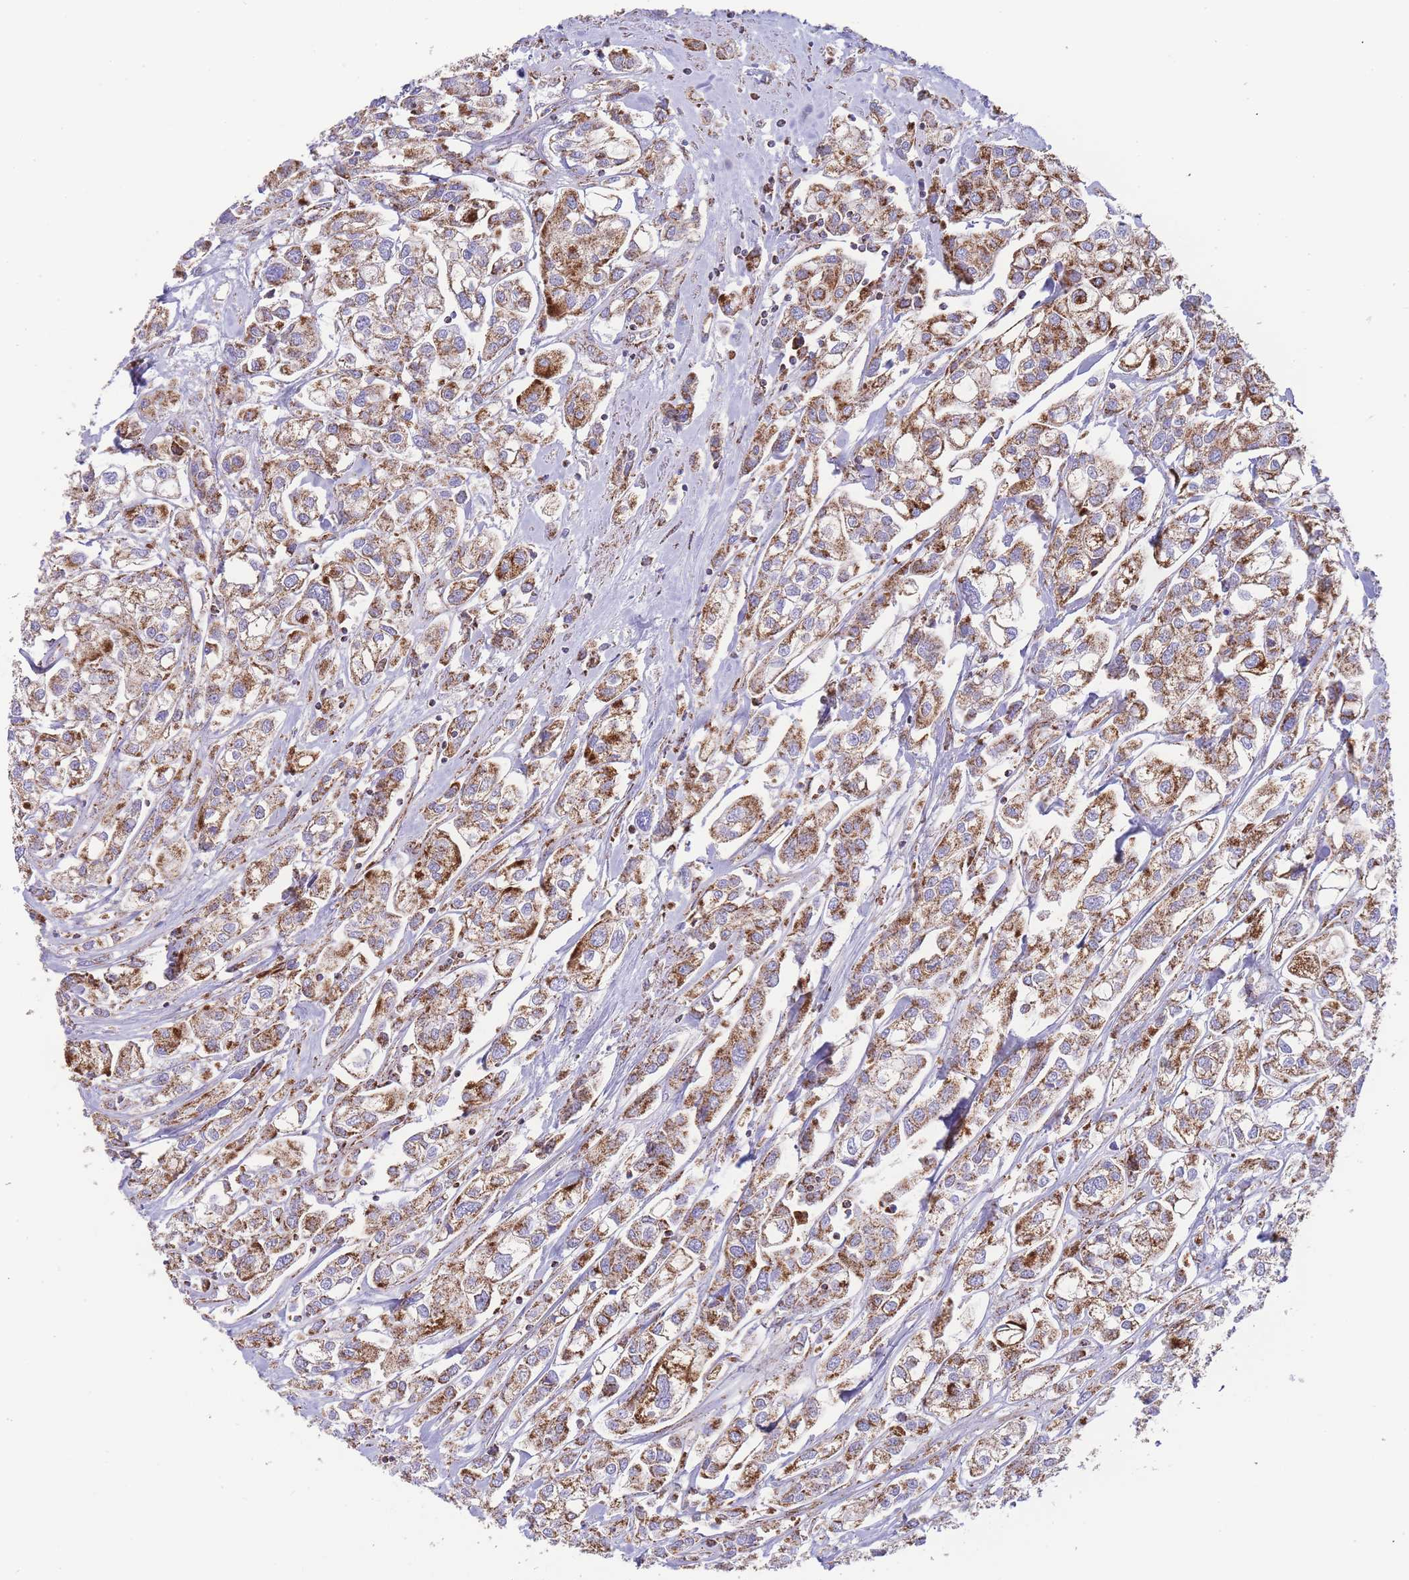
{"staining": {"intensity": "moderate", "quantity": ">75%", "location": "cytoplasmic/membranous"}, "tissue": "urothelial cancer", "cell_type": "Tumor cells", "image_type": "cancer", "snomed": [{"axis": "morphology", "description": "Urothelial carcinoma, High grade"}, {"axis": "topography", "description": "Urinary bladder"}], "caption": "High-grade urothelial carcinoma stained for a protein demonstrates moderate cytoplasmic/membranous positivity in tumor cells.", "gene": "GSTM1", "patient": {"sex": "male", "age": 67}}